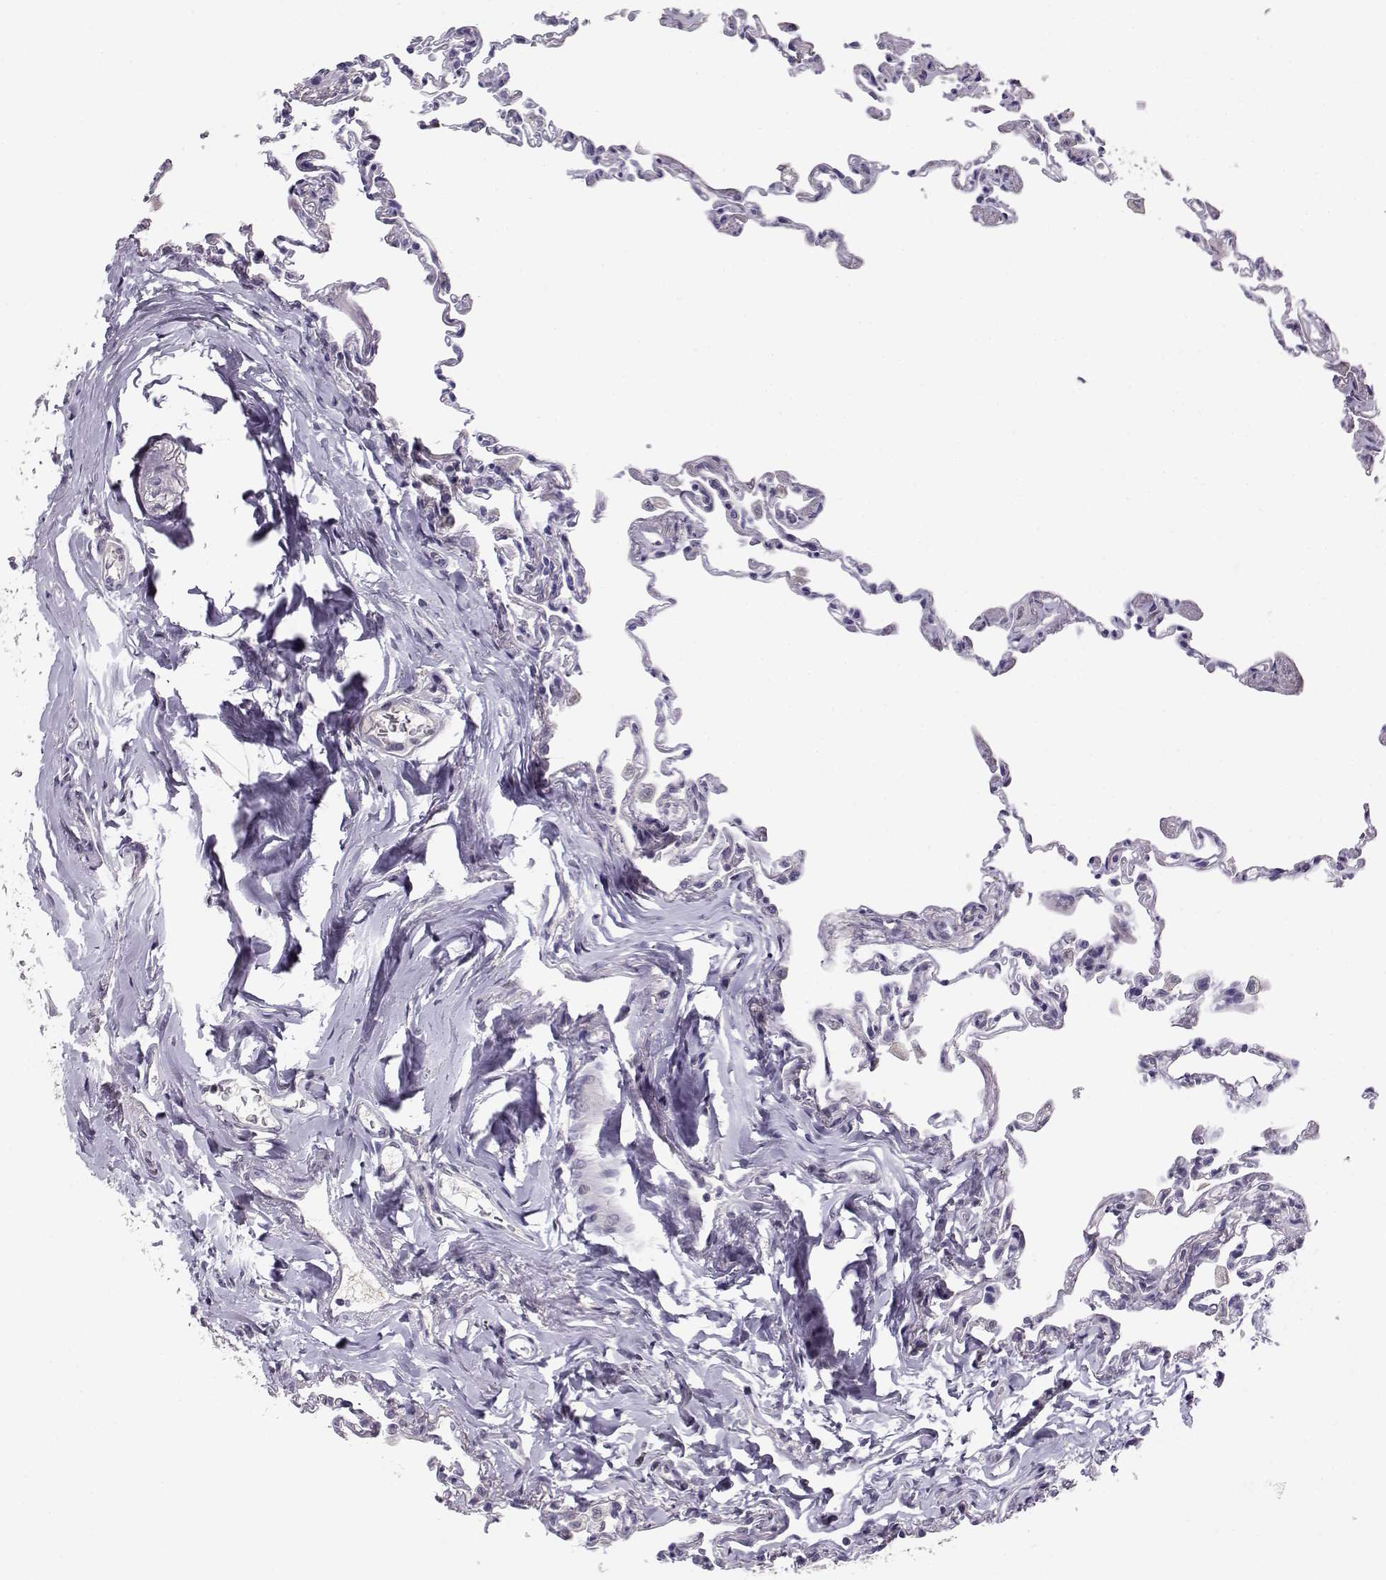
{"staining": {"intensity": "negative", "quantity": "none", "location": "none"}, "tissue": "lung", "cell_type": "Alveolar cells", "image_type": "normal", "snomed": [{"axis": "morphology", "description": "Normal tissue, NOS"}, {"axis": "topography", "description": "Lung"}], "caption": "Immunohistochemical staining of normal human lung shows no significant staining in alveolar cells.", "gene": "C16orf86", "patient": {"sex": "female", "age": 57}}